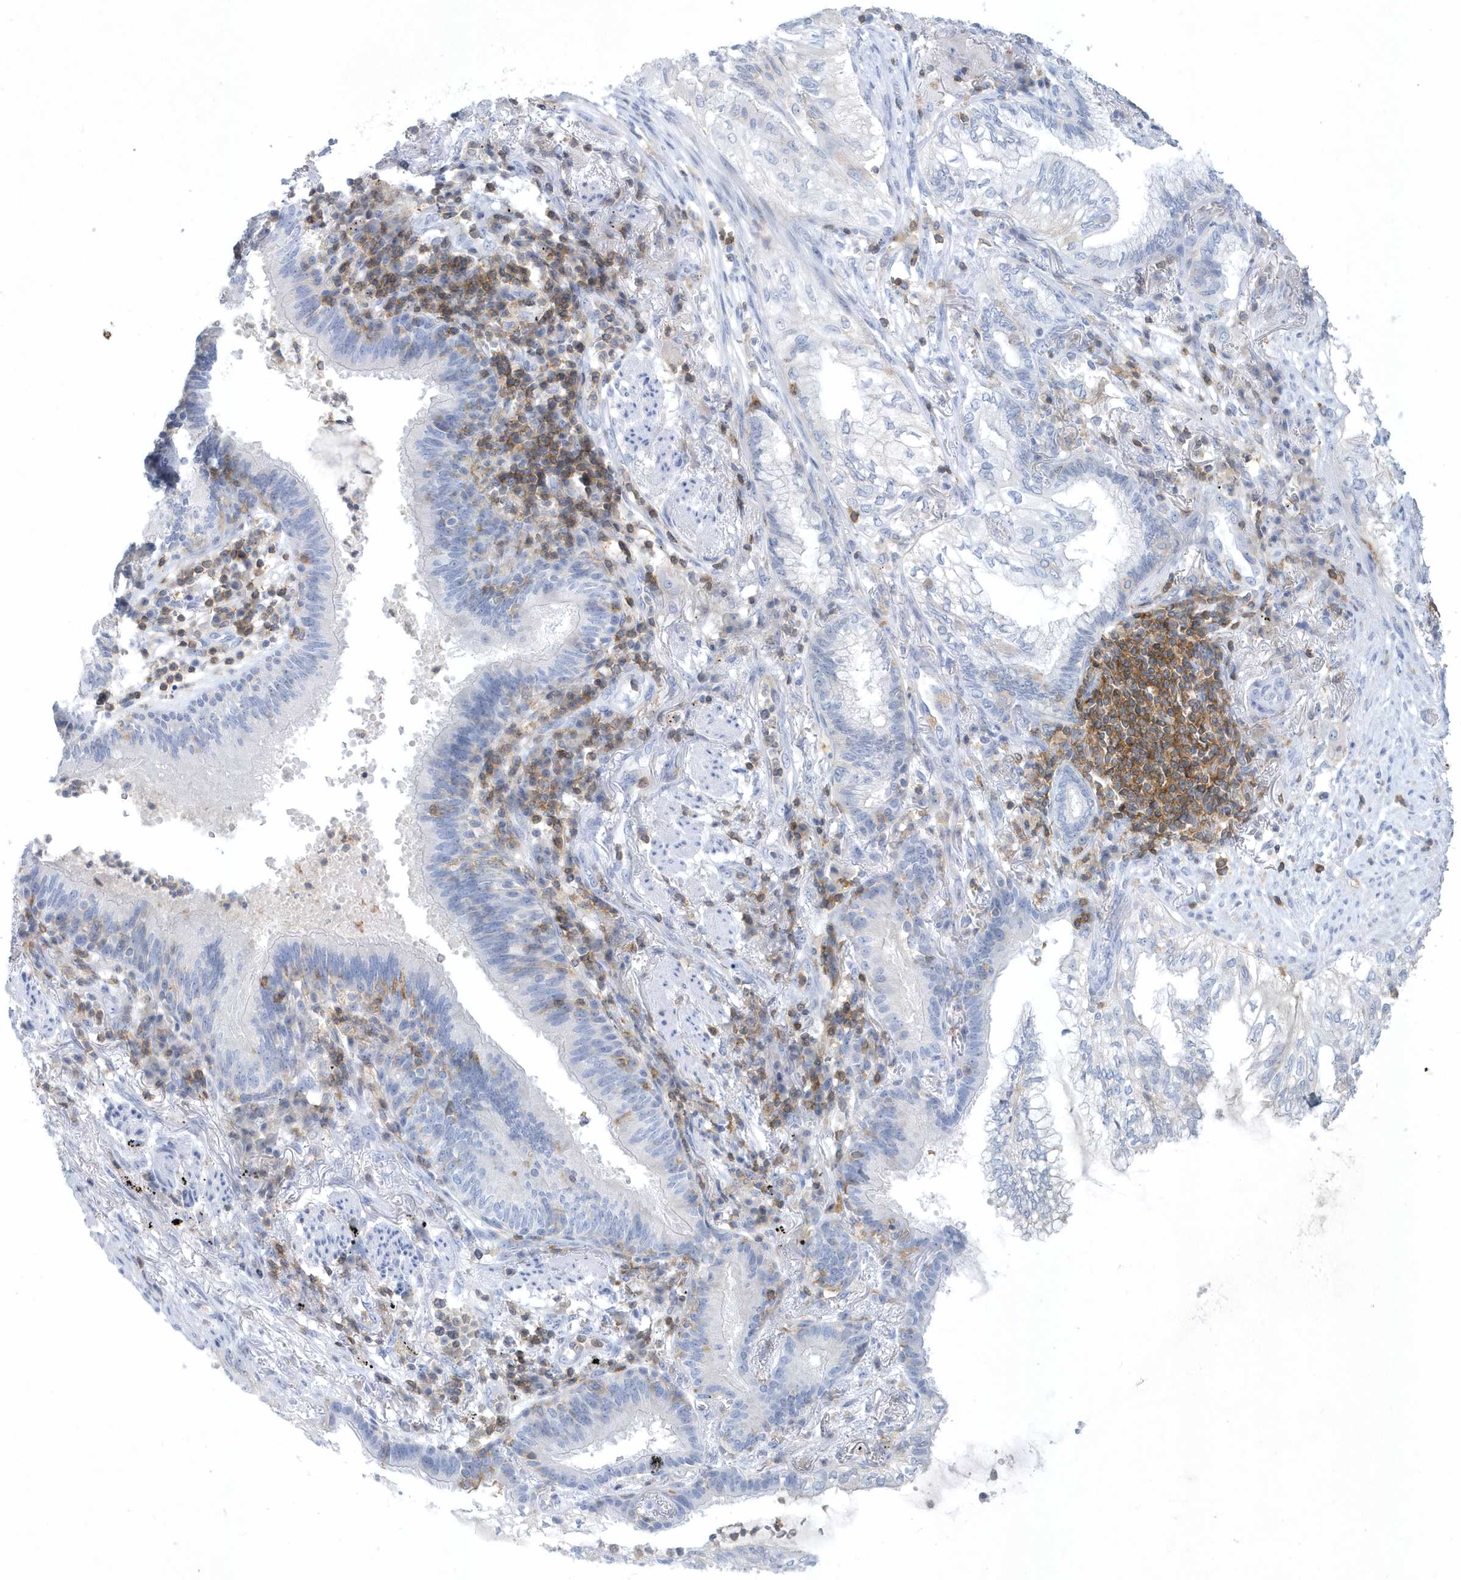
{"staining": {"intensity": "negative", "quantity": "none", "location": "none"}, "tissue": "lung cancer", "cell_type": "Tumor cells", "image_type": "cancer", "snomed": [{"axis": "morphology", "description": "Adenocarcinoma, NOS"}, {"axis": "topography", "description": "Lung"}], "caption": "Photomicrograph shows no significant protein expression in tumor cells of lung cancer (adenocarcinoma).", "gene": "PSD4", "patient": {"sex": "female", "age": 70}}